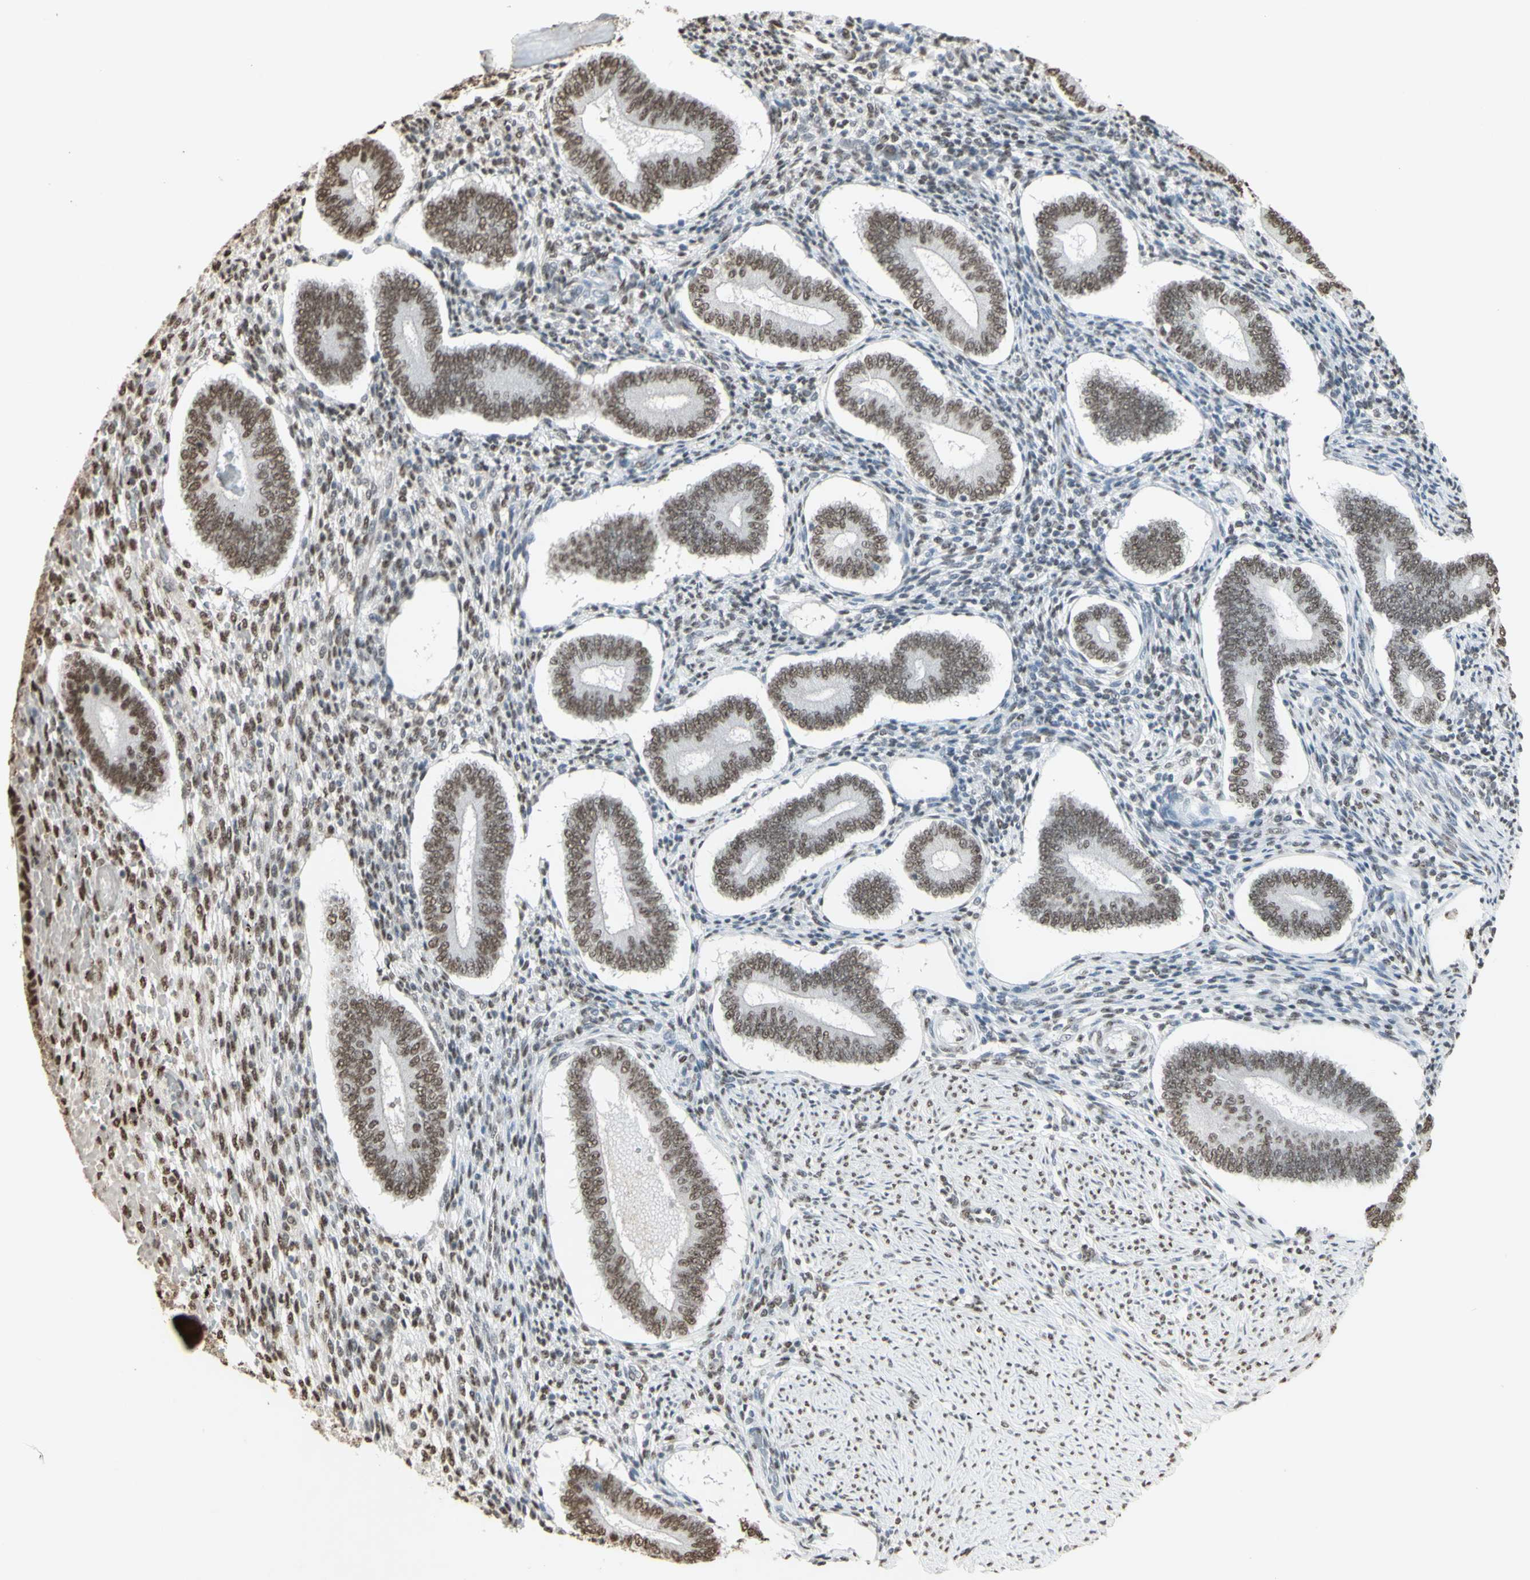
{"staining": {"intensity": "moderate", "quantity": "25%-75%", "location": "nuclear"}, "tissue": "endometrium", "cell_type": "Cells in endometrial stroma", "image_type": "normal", "snomed": [{"axis": "morphology", "description": "Normal tissue, NOS"}, {"axis": "topography", "description": "Endometrium"}], "caption": "Immunohistochemistry (DAB) staining of benign human endometrium shows moderate nuclear protein positivity in about 25%-75% of cells in endometrial stroma.", "gene": "TRIM28", "patient": {"sex": "female", "age": 42}}